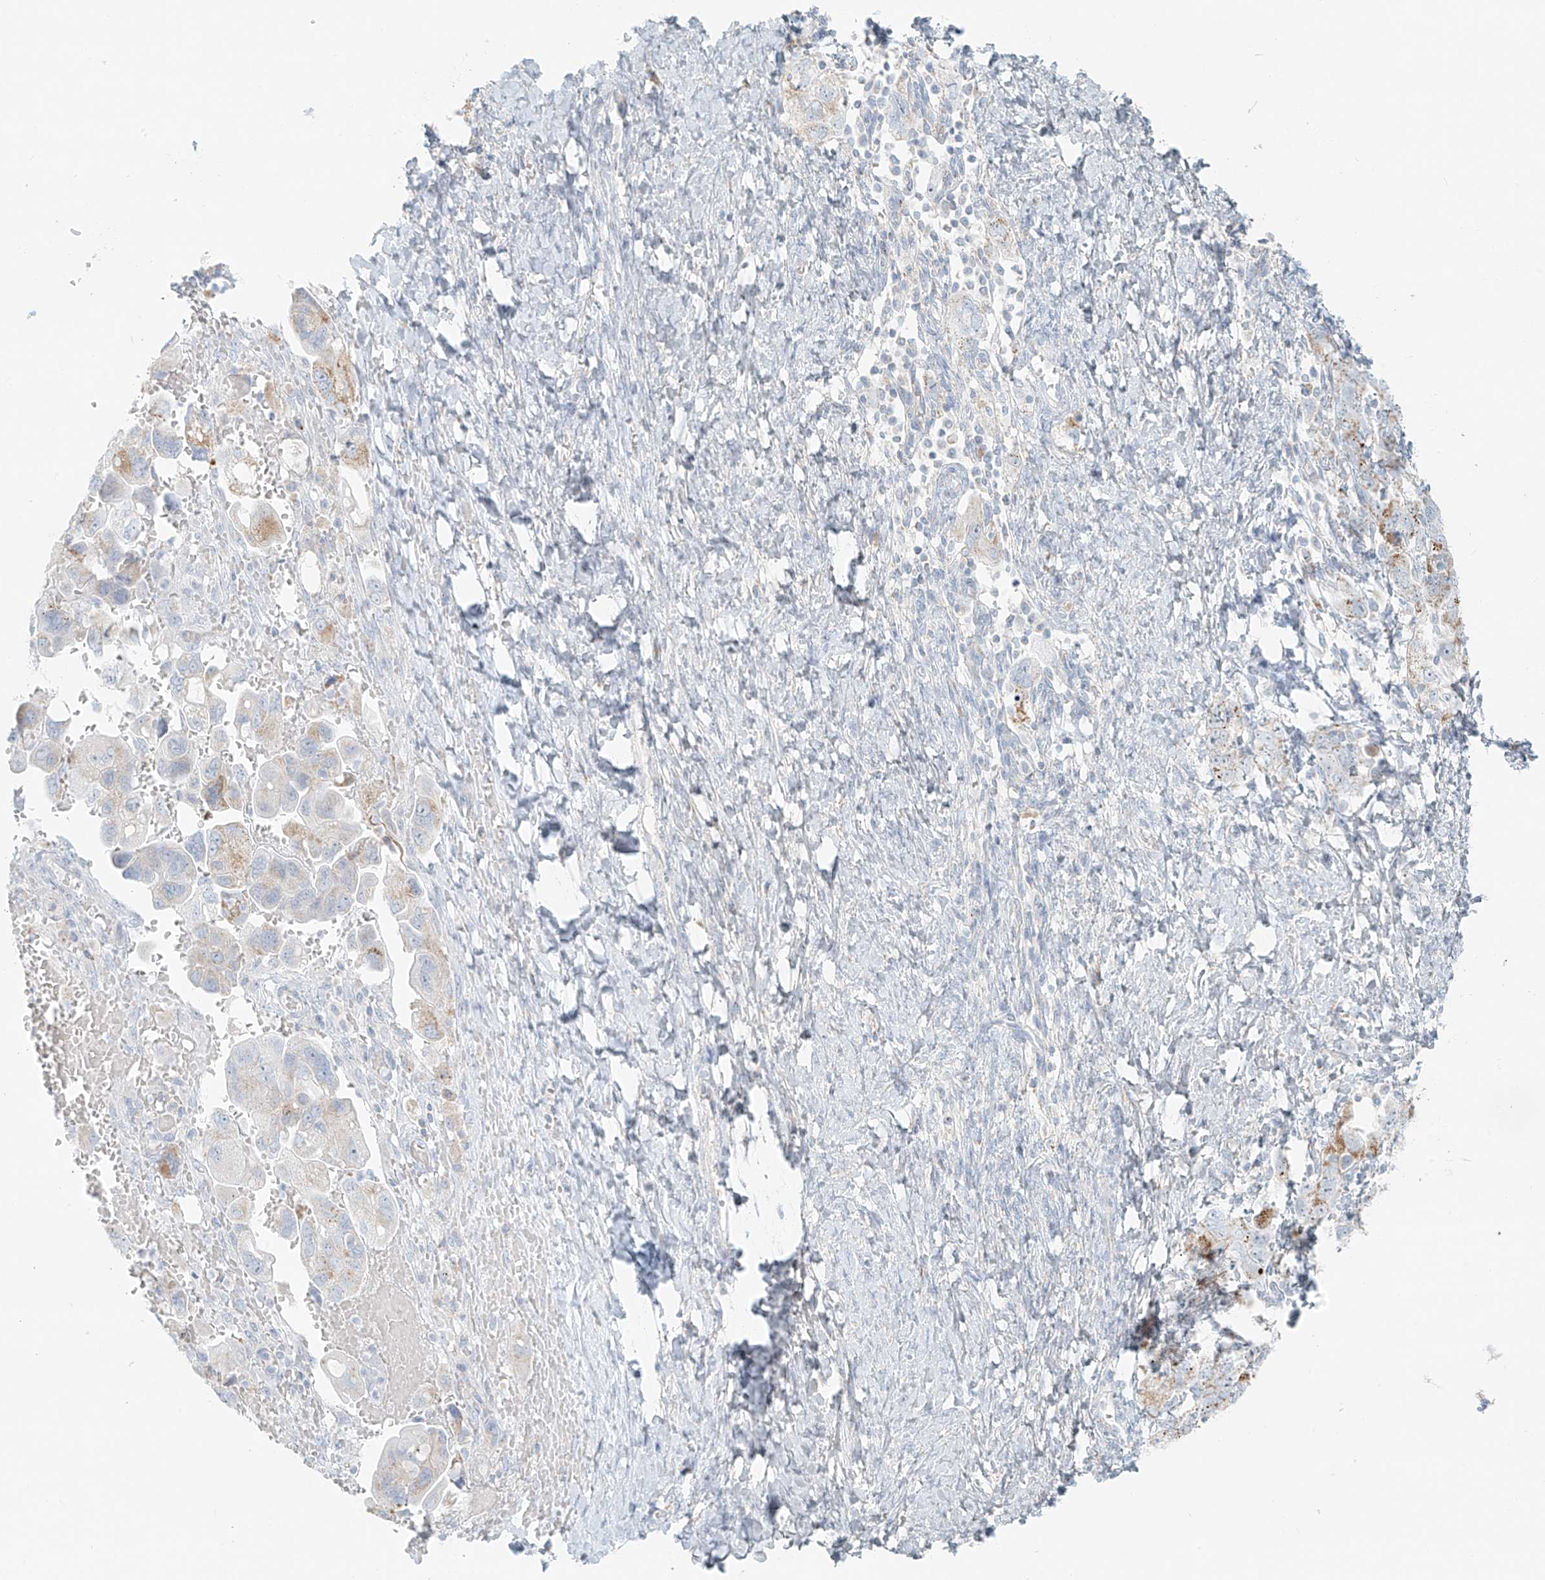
{"staining": {"intensity": "moderate", "quantity": "25%-75%", "location": "cytoplasmic/membranous"}, "tissue": "ovarian cancer", "cell_type": "Tumor cells", "image_type": "cancer", "snomed": [{"axis": "morphology", "description": "Carcinoma, NOS"}, {"axis": "morphology", "description": "Cystadenocarcinoma, serous, NOS"}, {"axis": "topography", "description": "Ovary"}], "caption": "Carcinoma (ovarian) tissue displays moderate cytoplasmic/membranous positivity in about 25%-75% of tumor cells, visualized by immunohistochemistry.", "gene": "UST", "patient": {"sex": "female", "age": 69}}